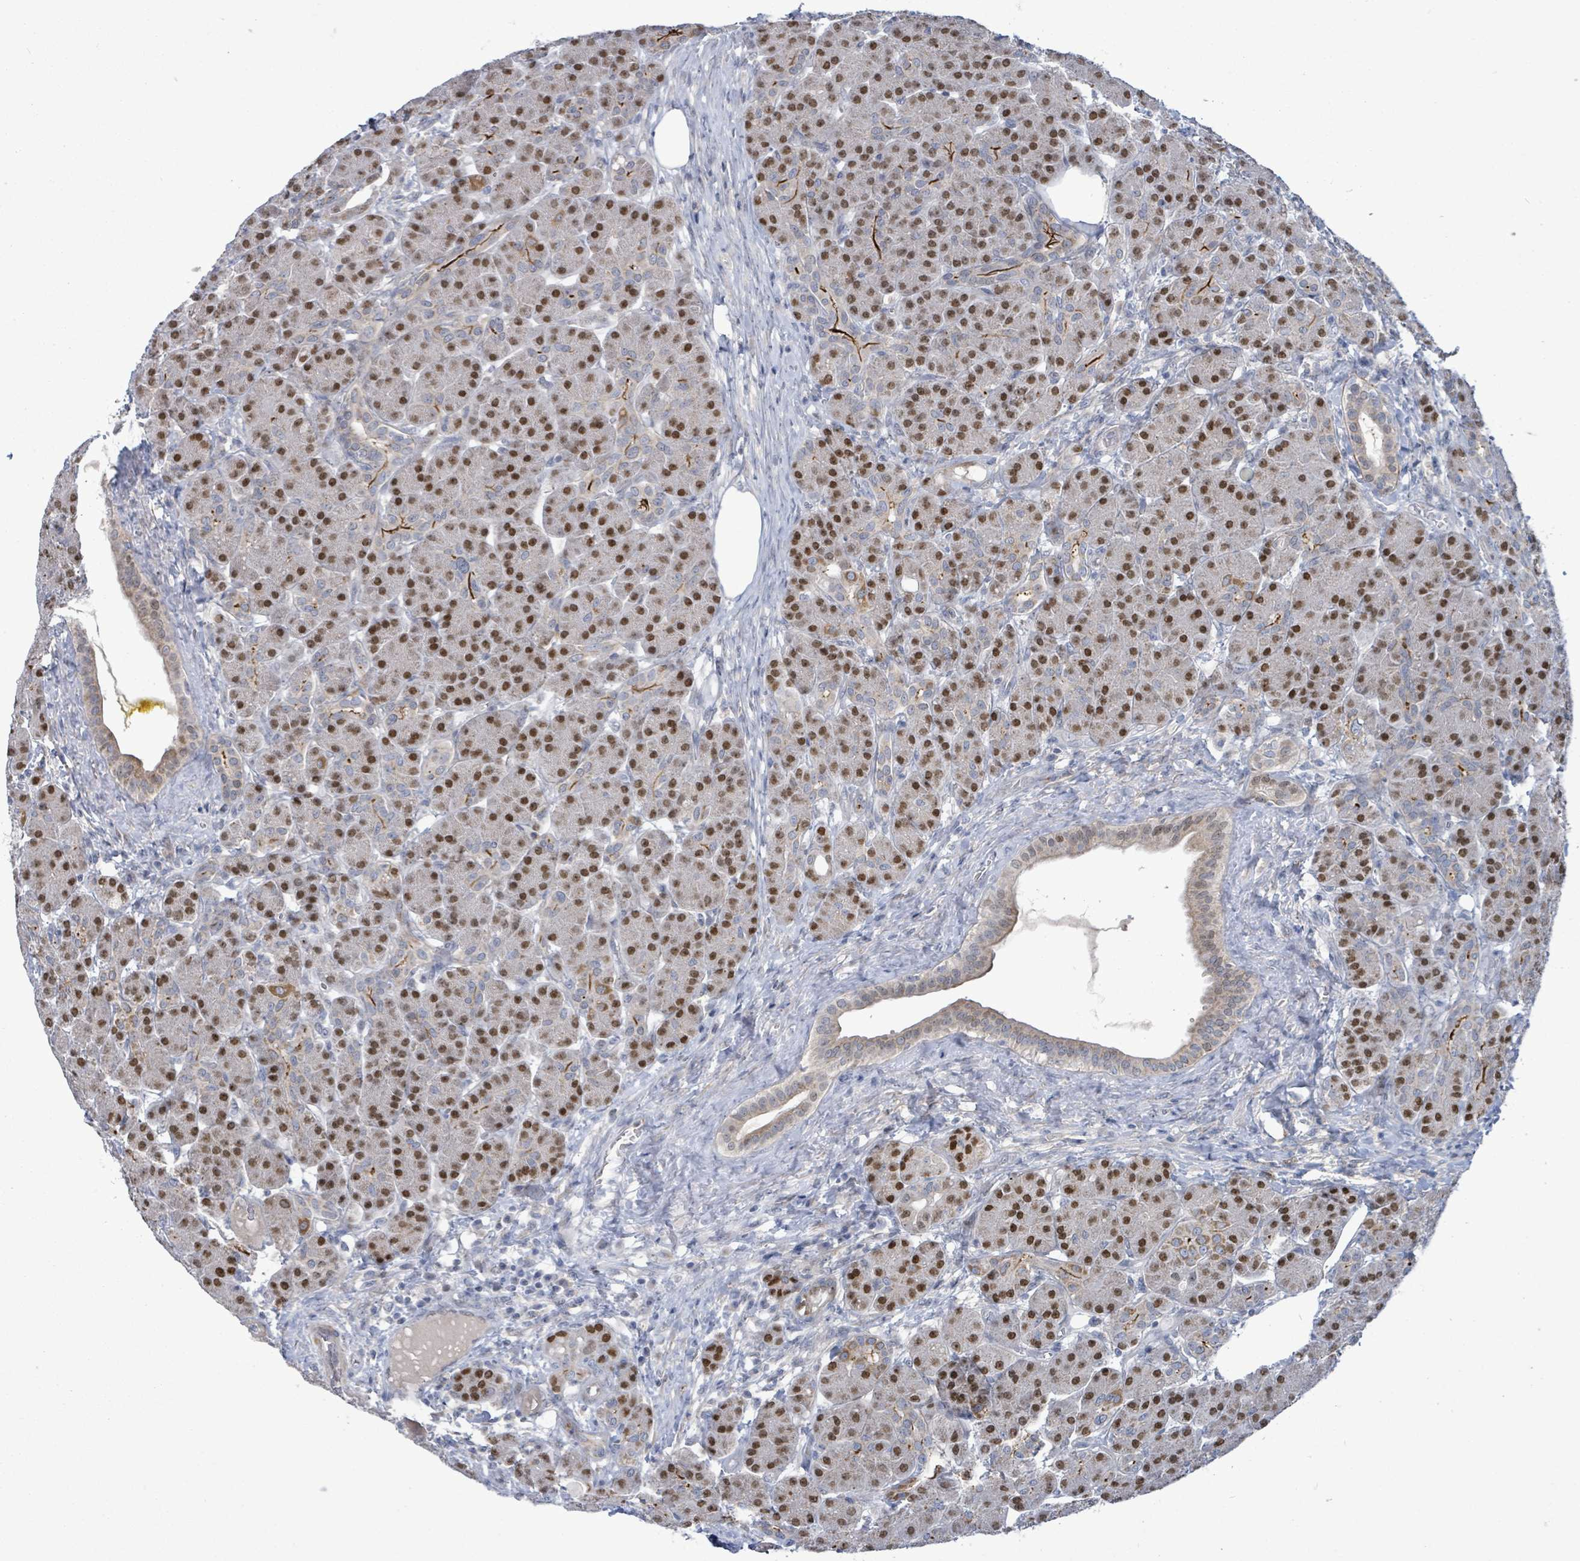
{"staining": {"intensity": "strong", "quantity": "25%-75%", "location": "nuclear"}, "tissue": "pancreas", "cell_type": "Exocrine glandular cells", "image_type": "normal", "snomed": [{"axis": "morphology", "description": "Normal tissue, NOS"}, {"axis": "topography", "description": "Pancreas"}], "caption": "Protein expression analysis of unremarkable pancreas reveals strong nuclear staining in approximately 25%-75% of exocrine glandular cells. (DAB = brown stain, brightfield microscopy at high magnification).", "gene": "ZFPM1", "patient": {"sex": "male", "age": 63}}